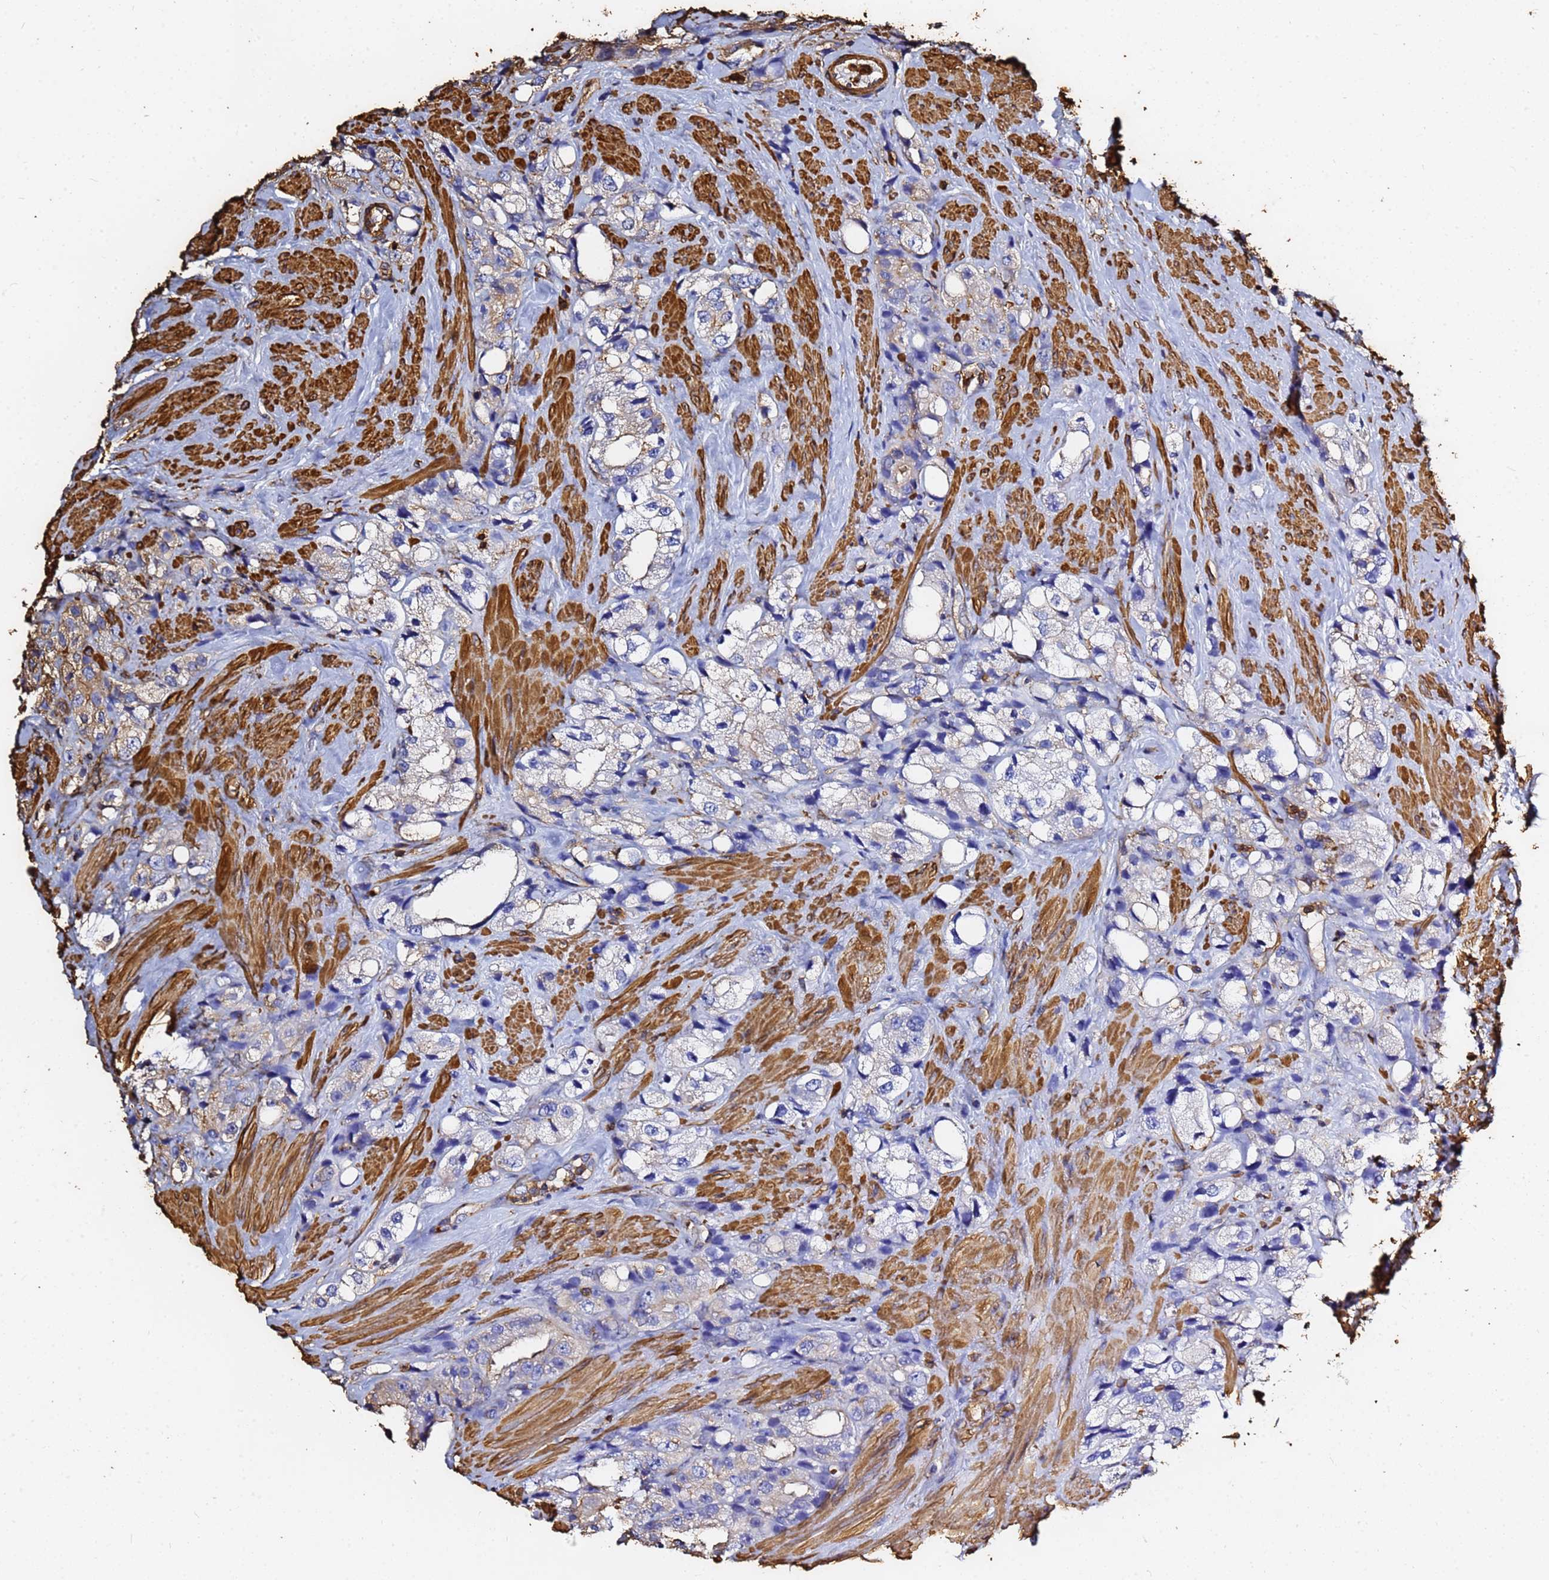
{"staining": {"intensity": "negative", "quantity": "none", "location": "none"}, "tissue": "prostate cancer", "cell_type": "Tumor cells", "image_type": "cancer", "snomed": [{"axis": "morphology", "description": "Adenocarcinoma, NOS"}, {"axis": "topography", "description": "Prostate"}], "caption": "IHC of prostate cancer displays no staining in tumor cells.", "gene": "ACTB", "patient": {"sex": "male", "age": 79}}